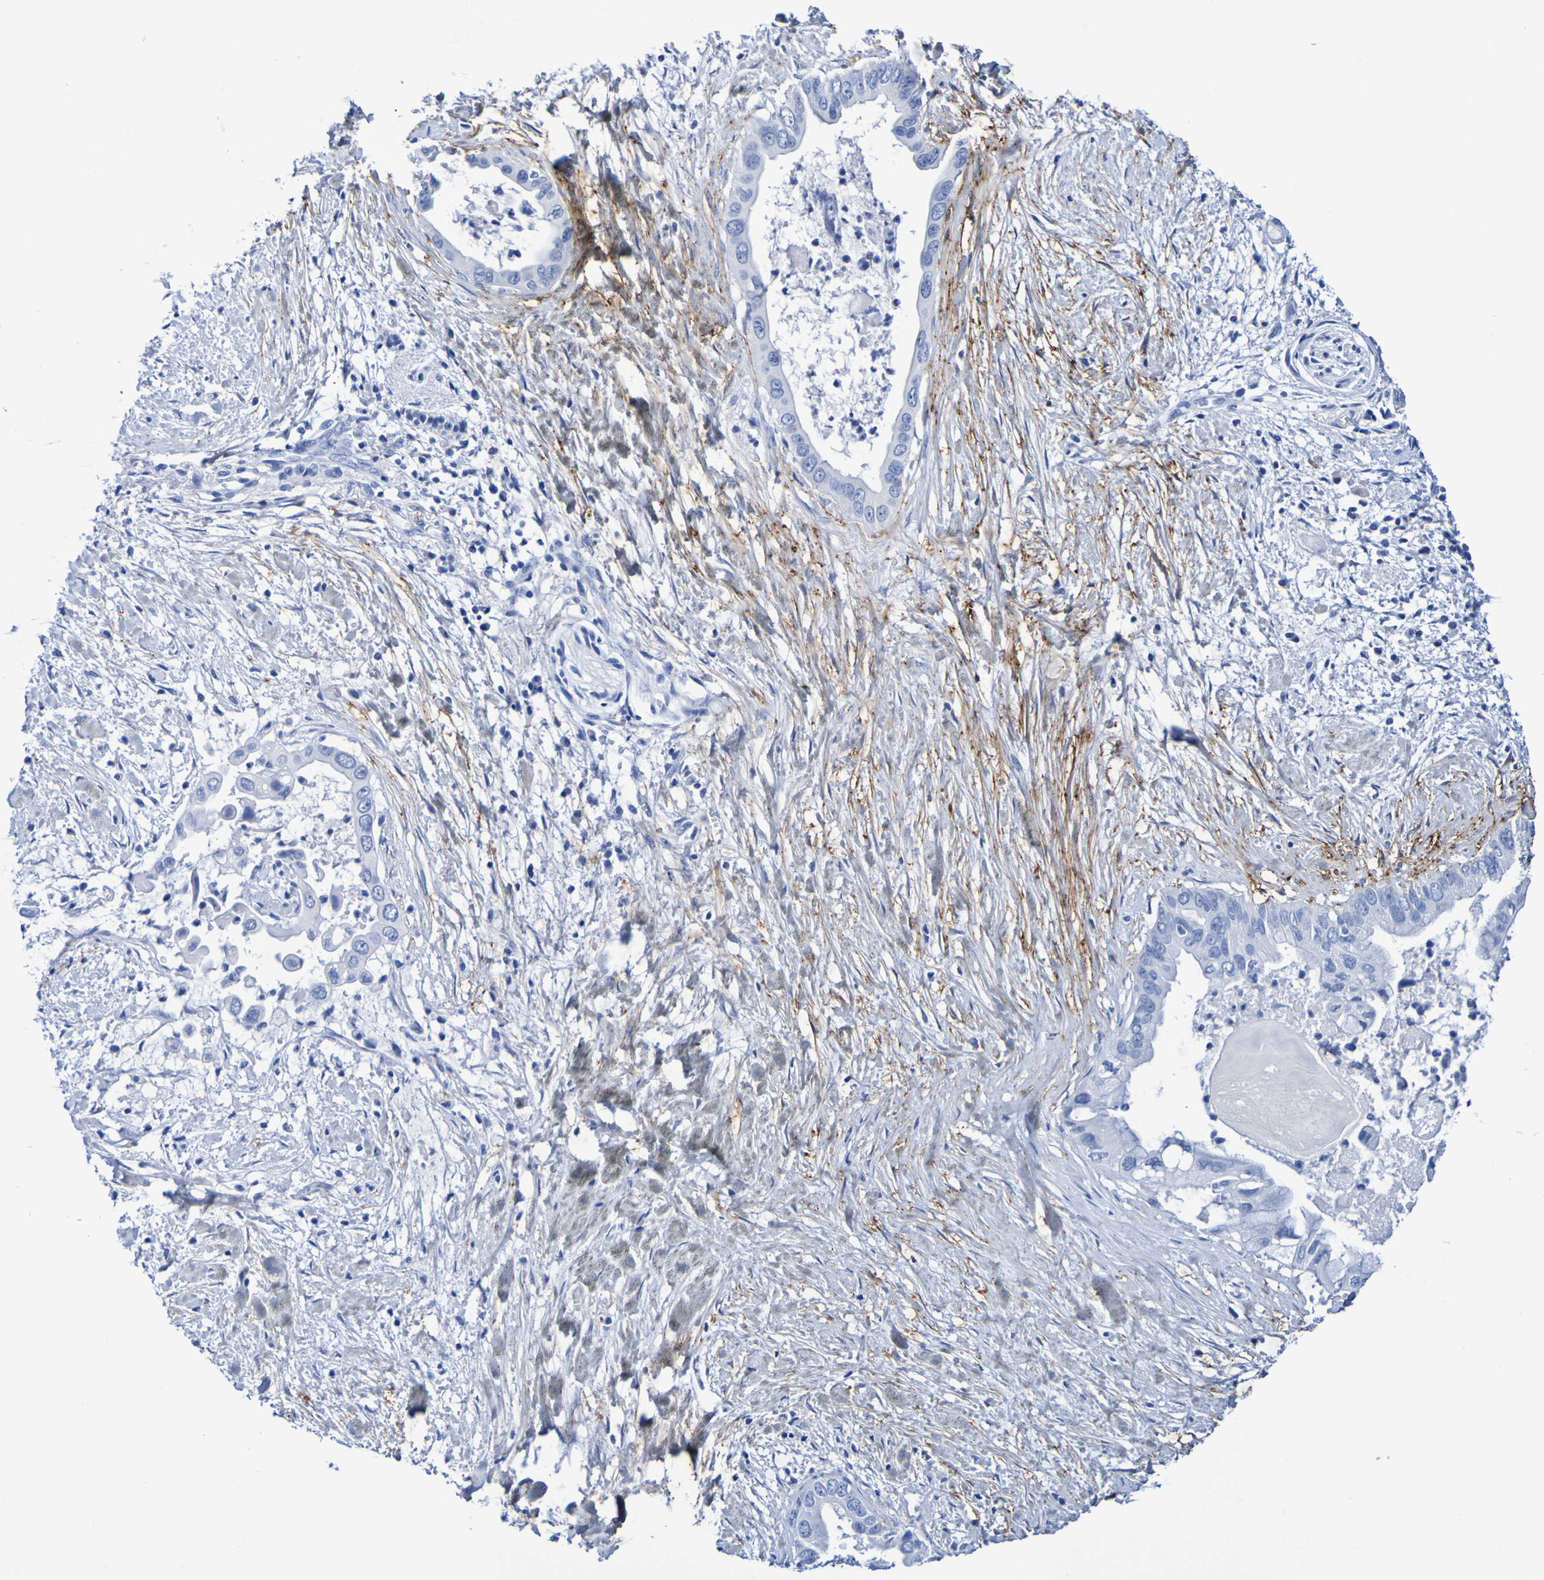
{"staining": {"intensity": "negative", "quantity": "none", "location": "none"}, "tissue": "pancreatic cancer", "cell_type": "Tumor cells", "image_type": "cancer", "snomed": [{"axis": "morphology", "description": "Adenocarcinoma, NOS"}, {"axis": "topography", "description": "Pancreas"}], "caption": "Image shows no significant protein staining in tumor cells of pancreatic adenocarcinoma.", "gene": "DPEP1", "patient": {"sex": "male", "age": 55}}